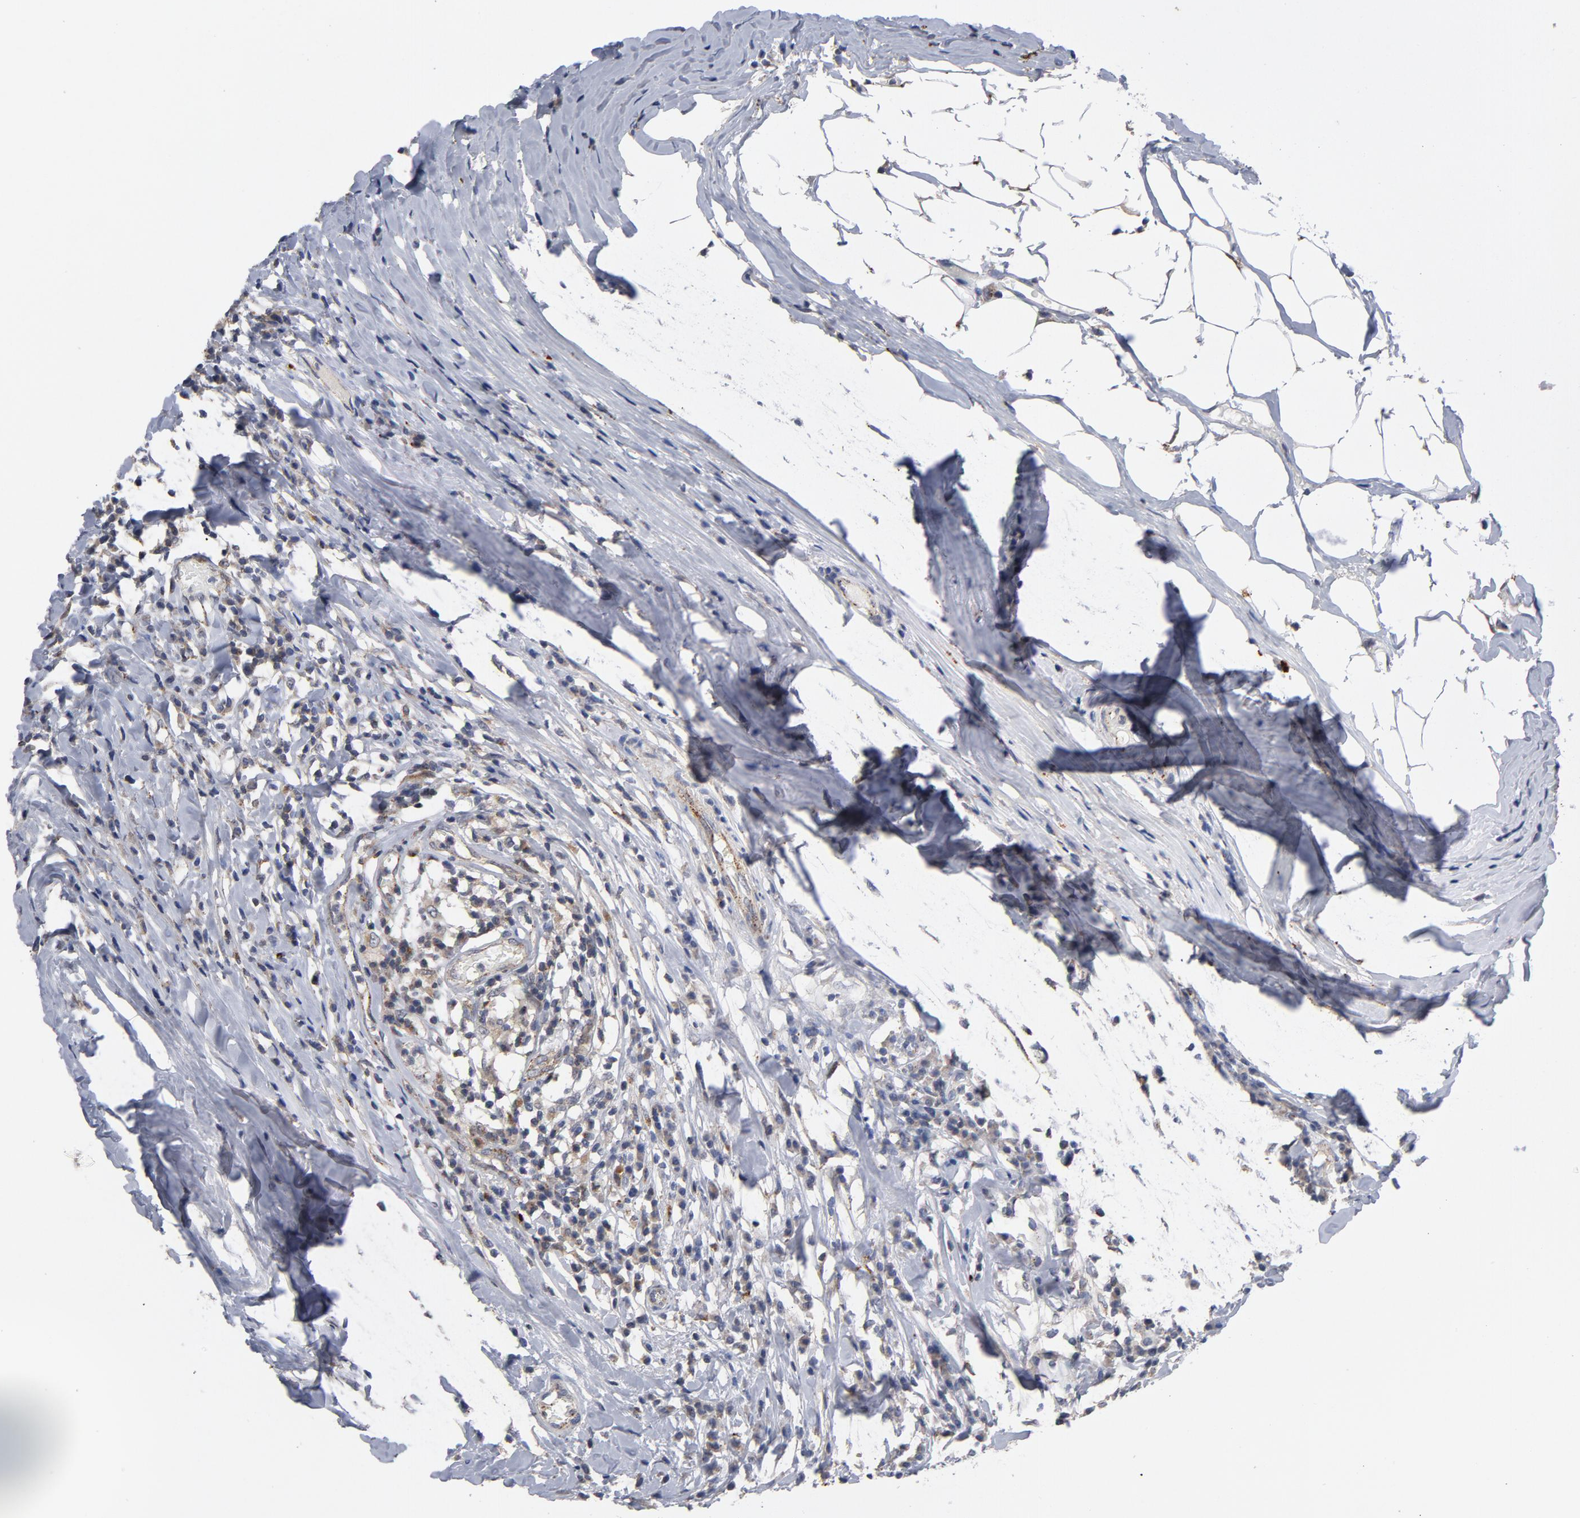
{"staining": {"intensity": "moderate", "quantity": "<25%", "location": "cytoplasmic/membranous"}, "tissue": "head and neck cancer", "cell_type": "Tumor cells", "image_type": "cancer", "snomed": [{"axis": "morphology", "description": "Adenocarcinoma, NOS"}, {"axis": "topography", "description": "Salivary gland"}, {"axis": "topography", "description": "Head-Neck"}], "caption": "Moderate cytoplasmic/membranous protein staining is appreciated in about <25% of tumor cells in head and neck cancer (adenocarcinoma). The protein is shown in brown color, while the nuclei are stained blue.", "gene": "AKT2", "patient": {"sex": "female", "age": 65}}